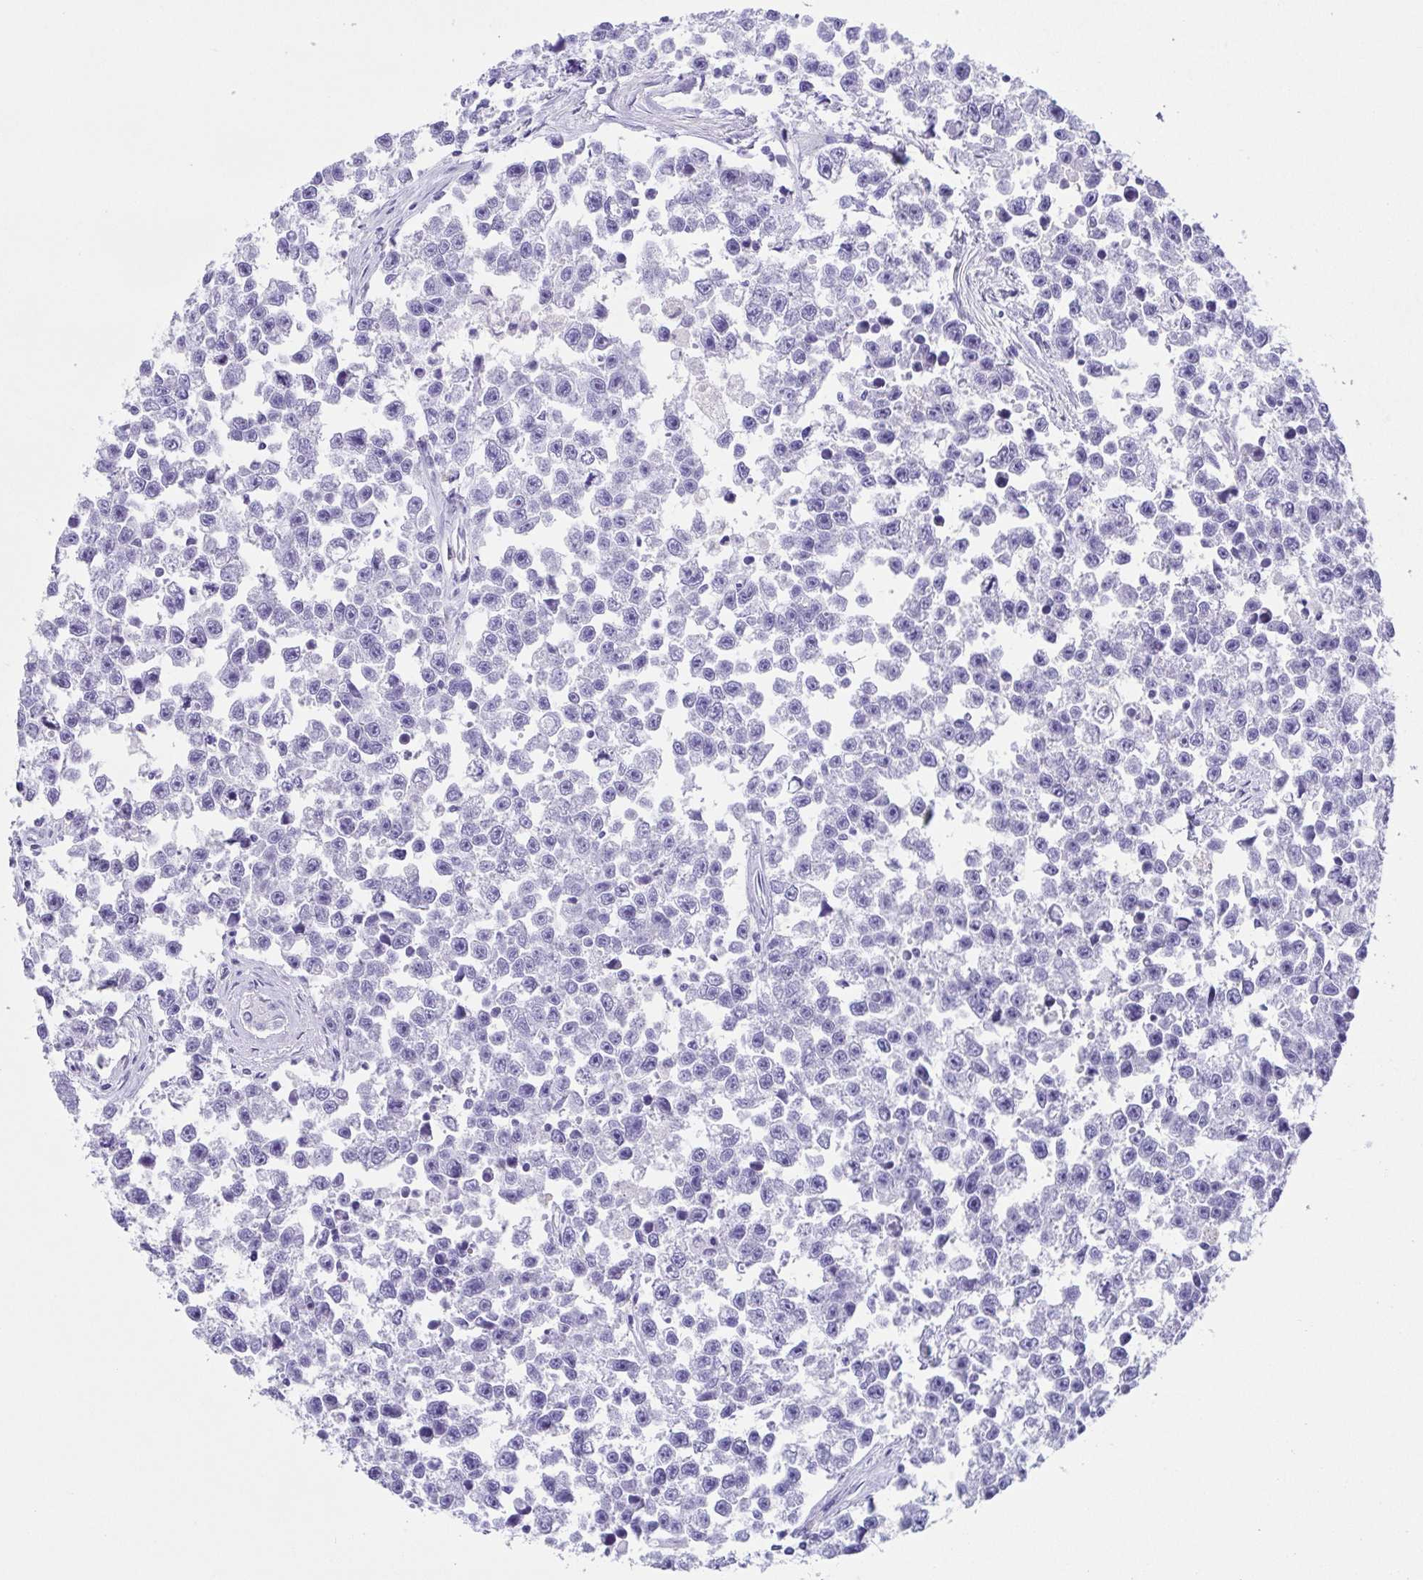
{"staining": {"intensity": "negative", "quantity": "none", "location": "none"}, "tissue": "testis cancer", "cell_type": "Tumor cells", "image_type": "cancer", "snomed": [{"axis": "morphology", "description": "Seminoma, NOS"}, {"axis": "topography", "description": "Testis"}], "caption": "An IHC histopathology image of testis cancer is shown. There is no staining in tumor cells of testis cancer.", "gene": "ARPP21", "patient": {"sex": "male", "age": 26}}